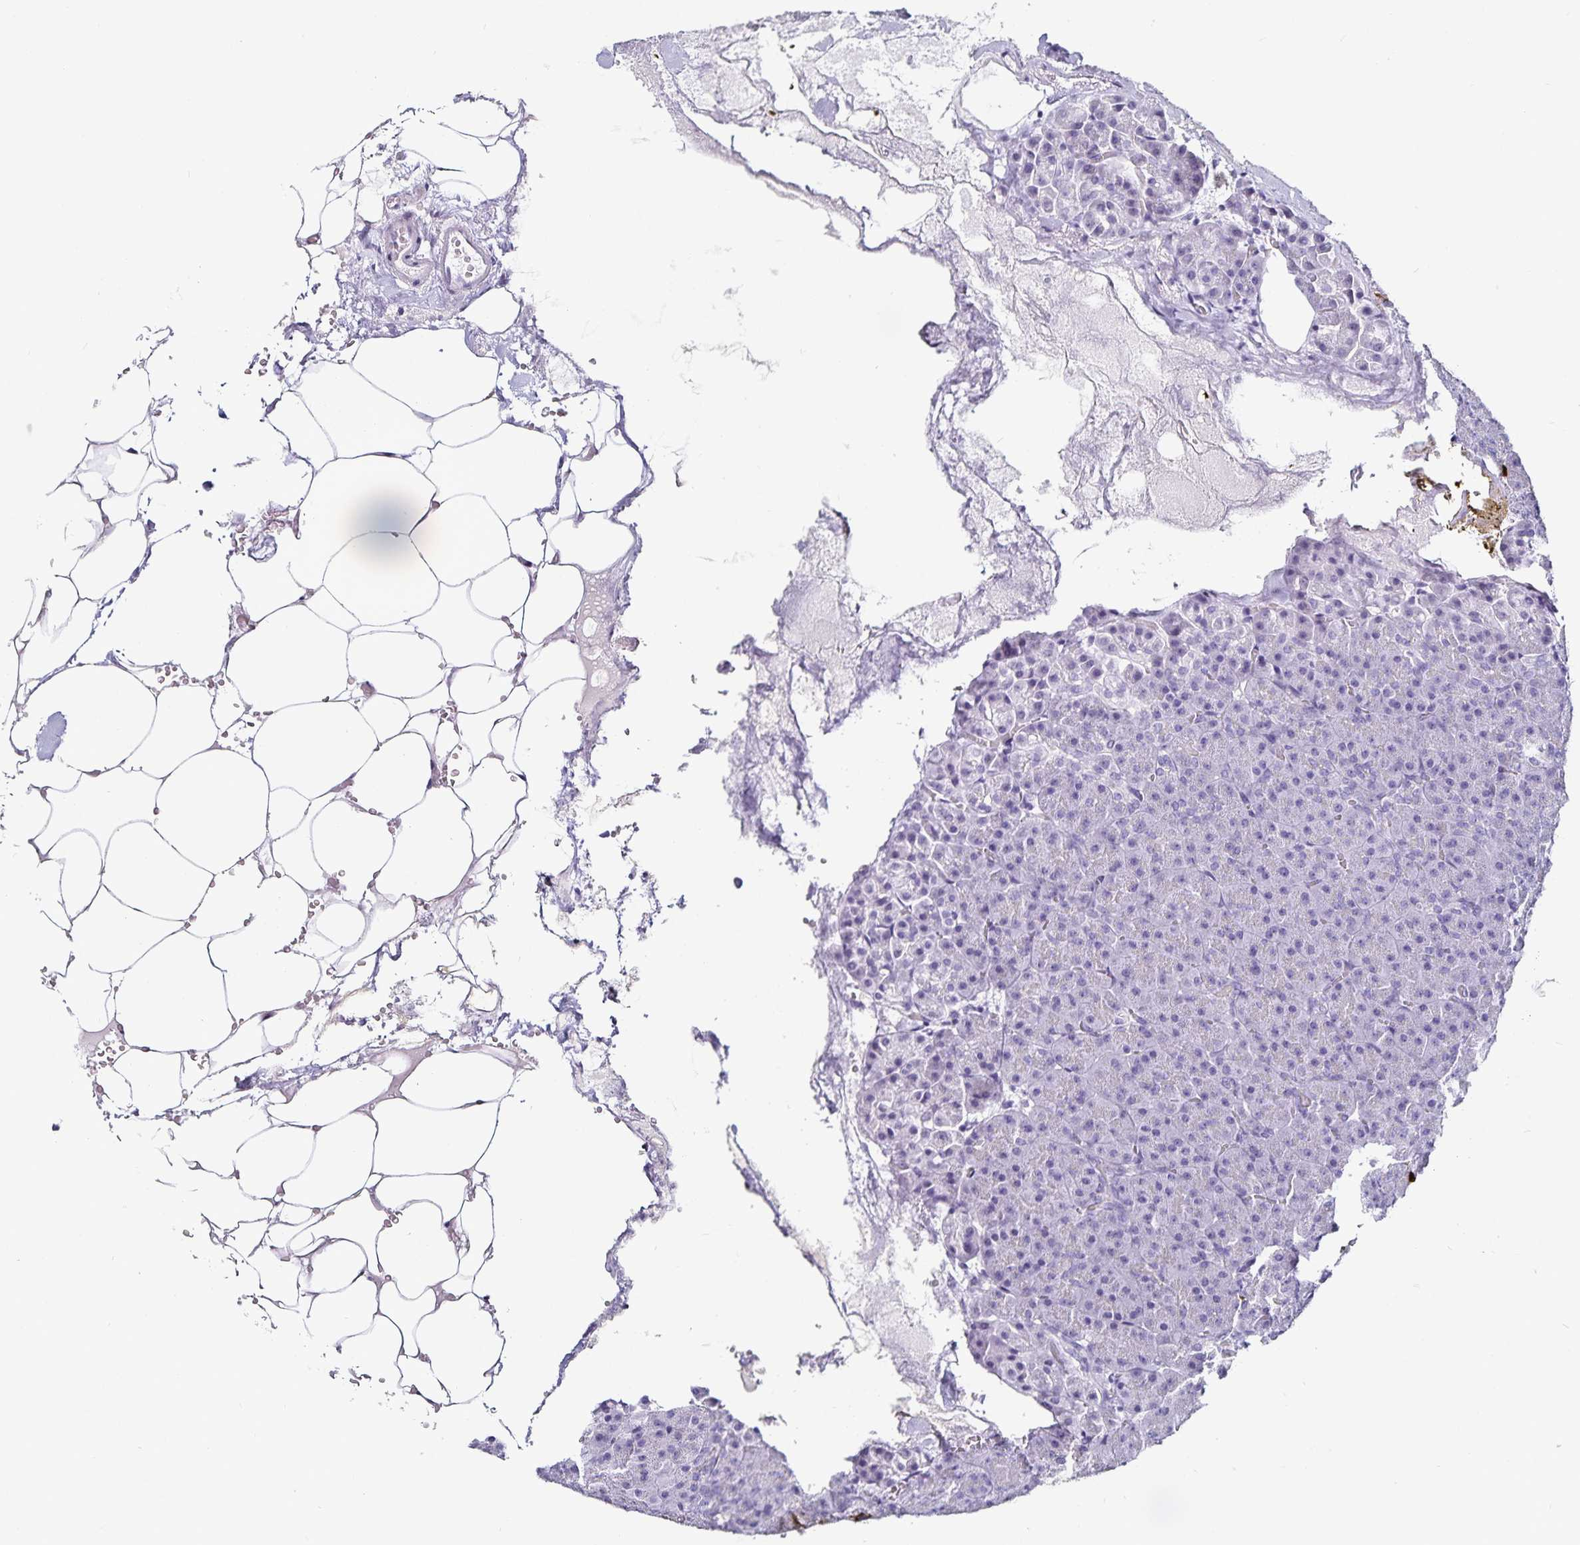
{"staining": {"intensity": "negative", "quantity": "none", "location": "none"}, "tissue": "pancreas", "cell_type": "Exocrine glandular cells", "image_type": "normal", "snomed": [{"axis": "morphology", "description": "Normal tissue, NOS"}, {"axis": "topography", "description": "Pancreas"}], "caption": "This photomicrograph is of benign pancreas stained with immunohistochemistry to label a protein in brown with the nuclei are counter-stained blue. There is no staining in exocrine glandular cells.", "gene": "TTR", "patient": {"sex": "female", "age": 74}}